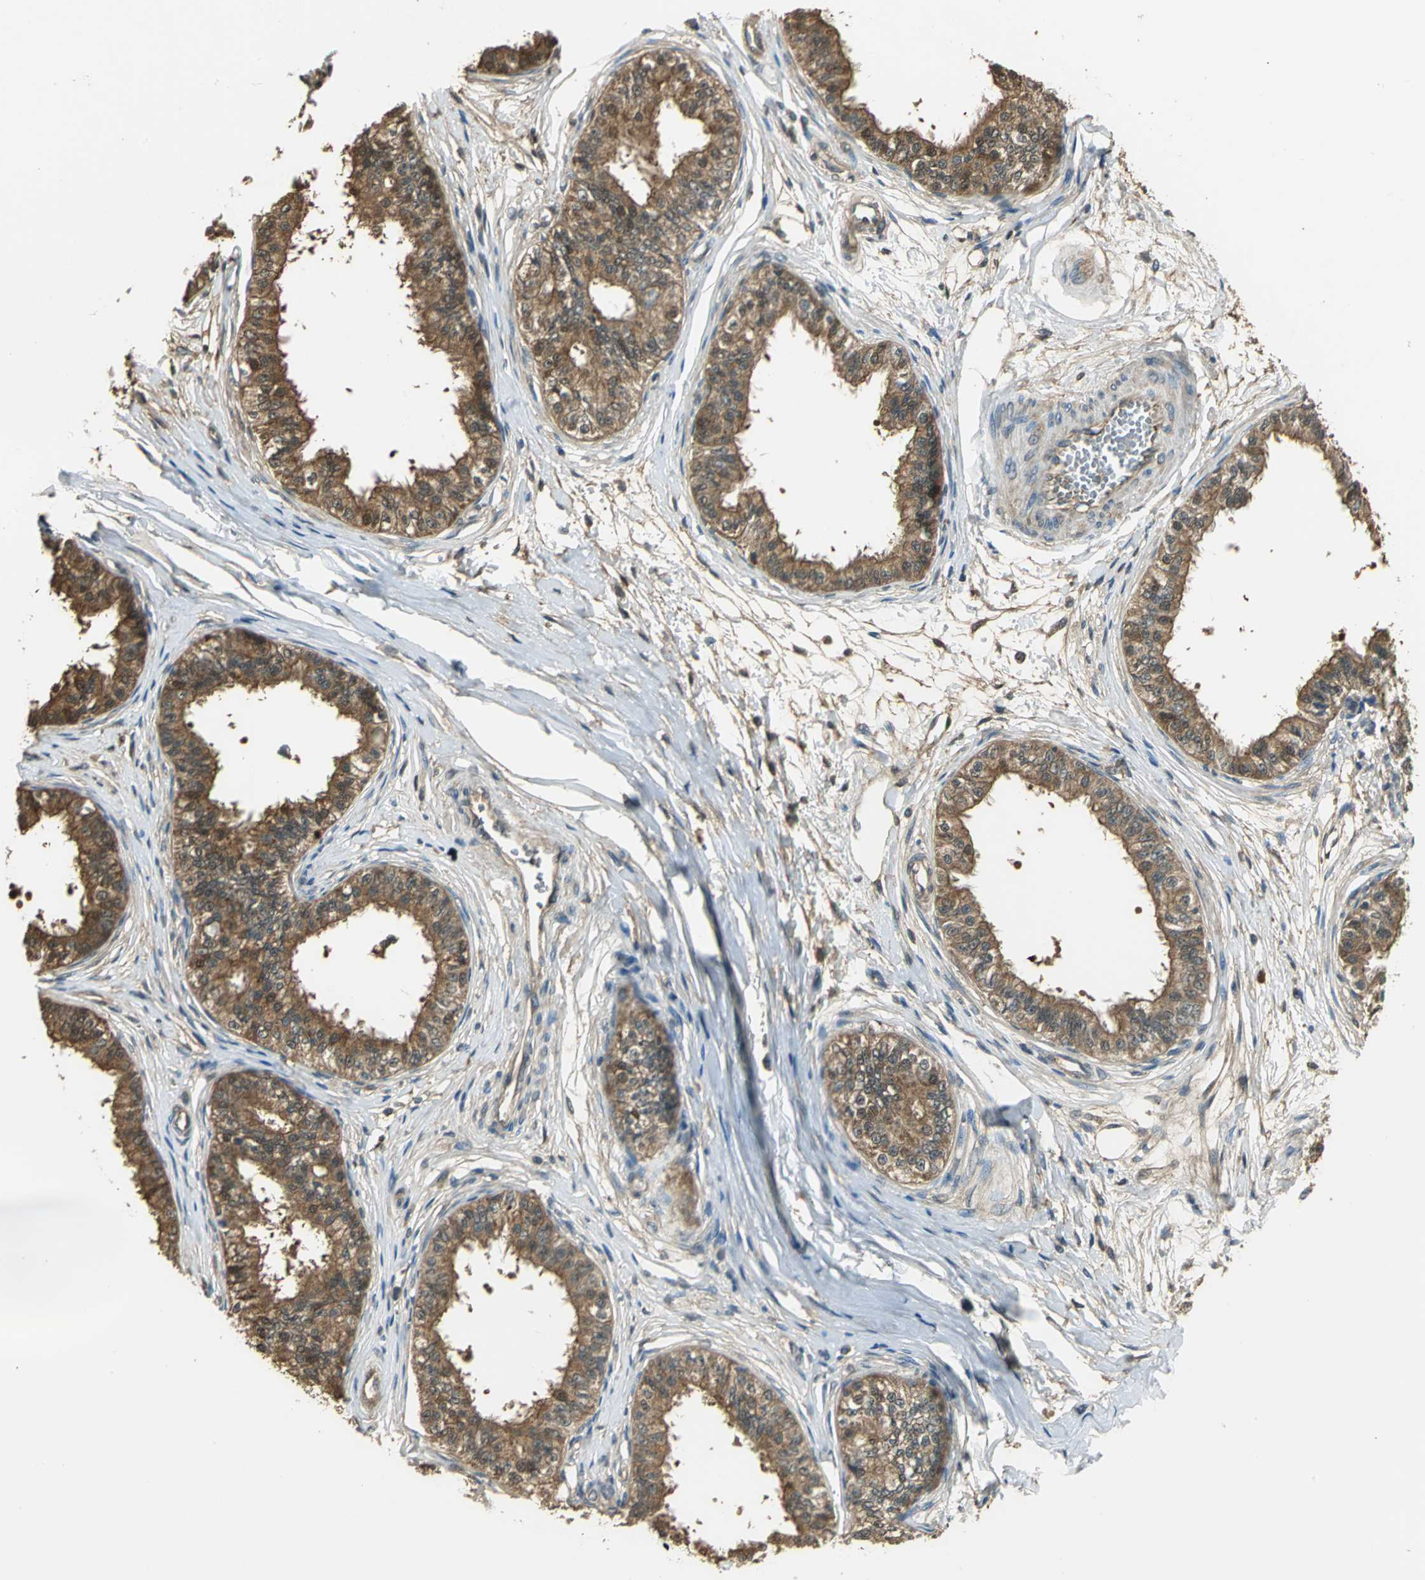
{"staining": {"intensity": "moderate", "quantity": ">75%", "location": "cytoplasmic/membranous"}, "tissue": "epididymis", "cell_type": "Glandular cells", "image_type": "normal", "snomed": [{"axis": "morphology", "description": "Normal tissue, NOS"}, {"axis": "morphology", "description": "Adenocarcinoma, metastatic, NOS"}, {"axis": "topography", "description": "Testis"}, {"axis": "topography", "description": "Epididymis"}], "caption": "Immunohistochemistry (DAB (3,3'-diaminobenzidine)) staining of normal epididymis shows moderate cytoplasmic/membranous protein expression in about >75% of glandular cells.", "gene": "PARK7", "patient": {"sex": "male", "age": 26}}